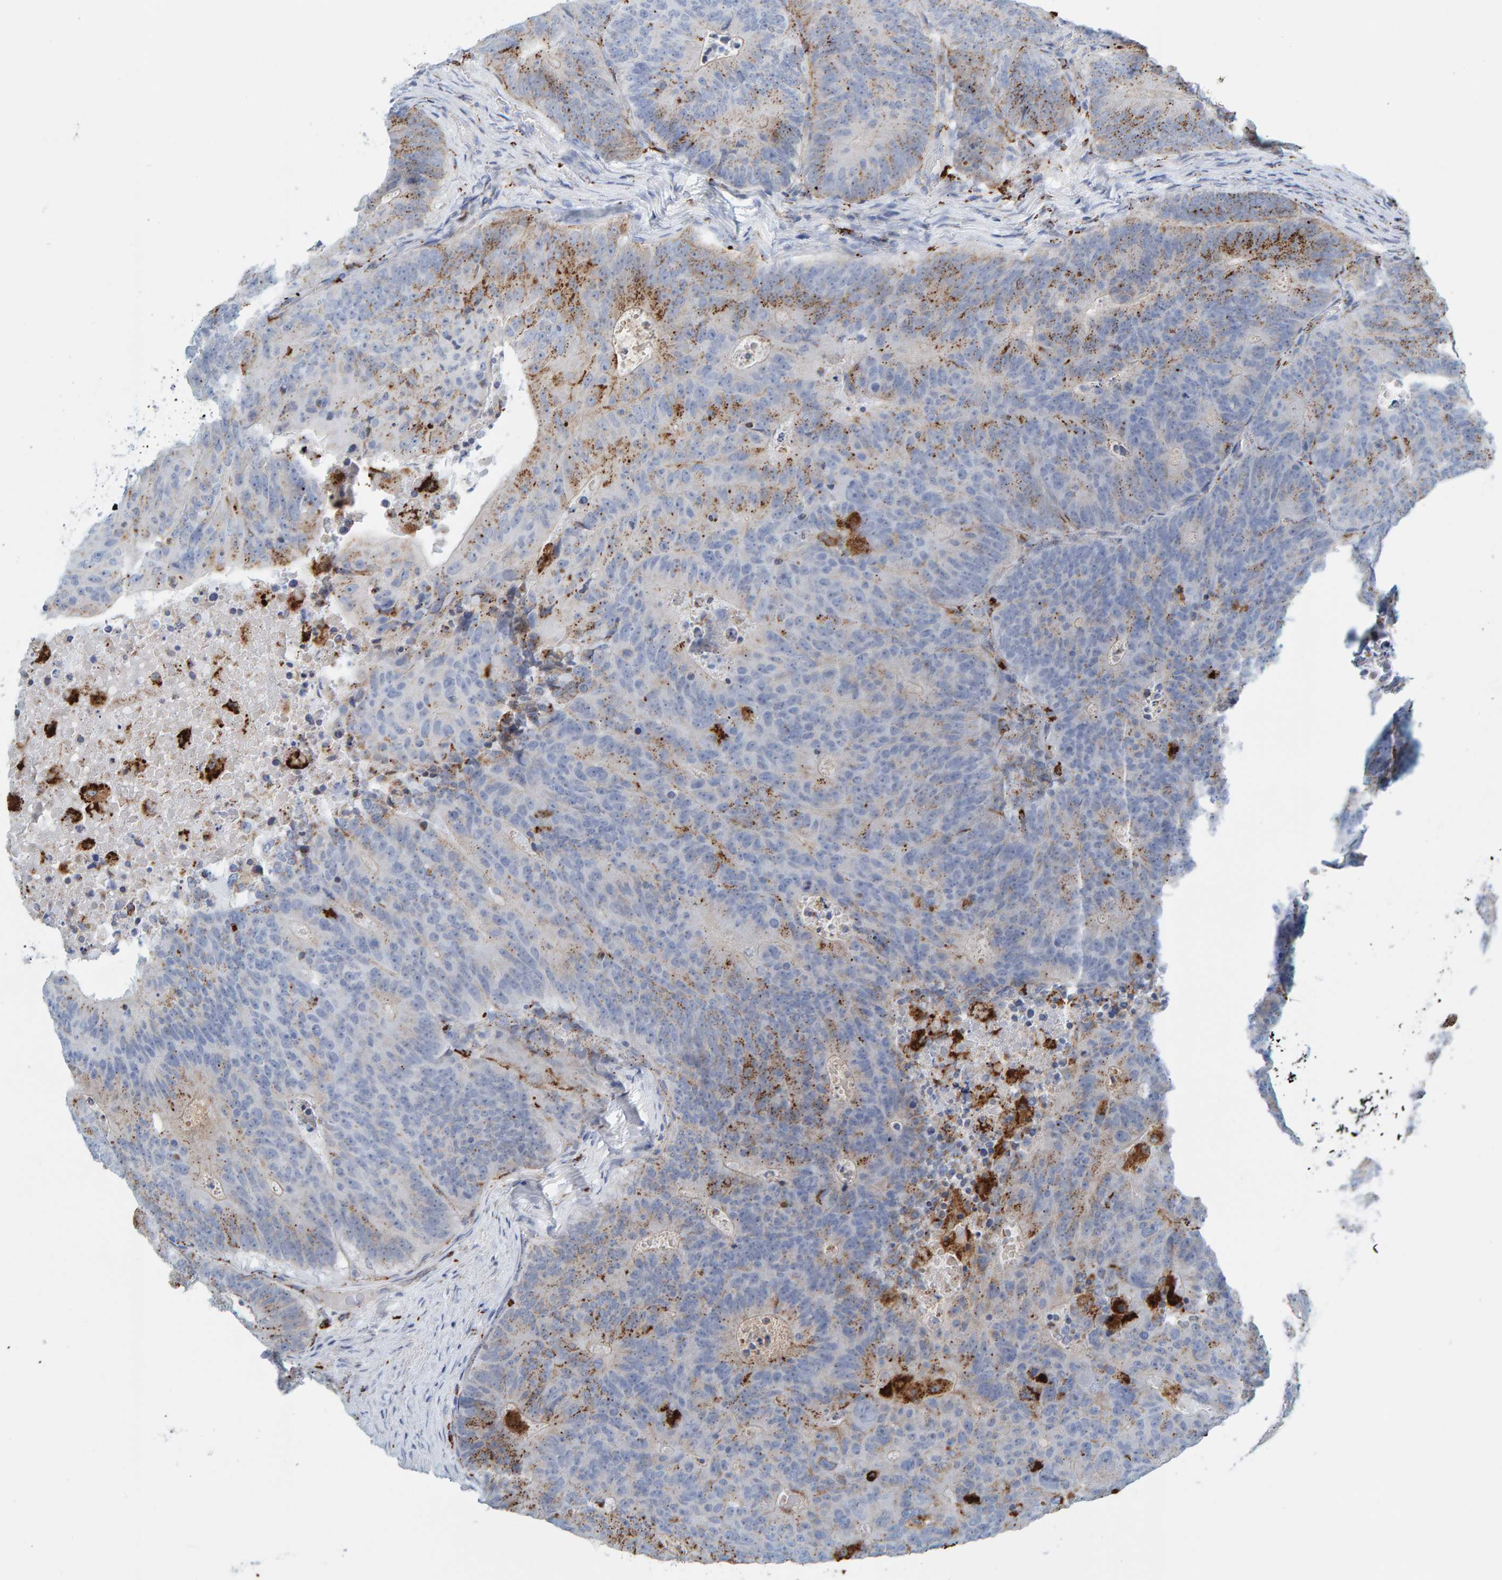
{"staining": {"intensity": "moderate", "quantity": "25%-75%", "location": "cytoplasmic/membranous"}, "tissue": "colorectal cancer", "cell_type": "Tumor cells", "image_type": "cancer", "snomed": [{"axis": "morphology", "description": "Adenocarcinoma, NOS"}, {"axis": "topography", "description": "Colon"}], "caption": "Tumor cells display moderate cytoplasmic/membranous positivity in approximately 25%-75% of cells in colorectal cancer (adenocarcinoma).", "gene": "BIN3", "patient": {"sex": "male", "age": 87}}